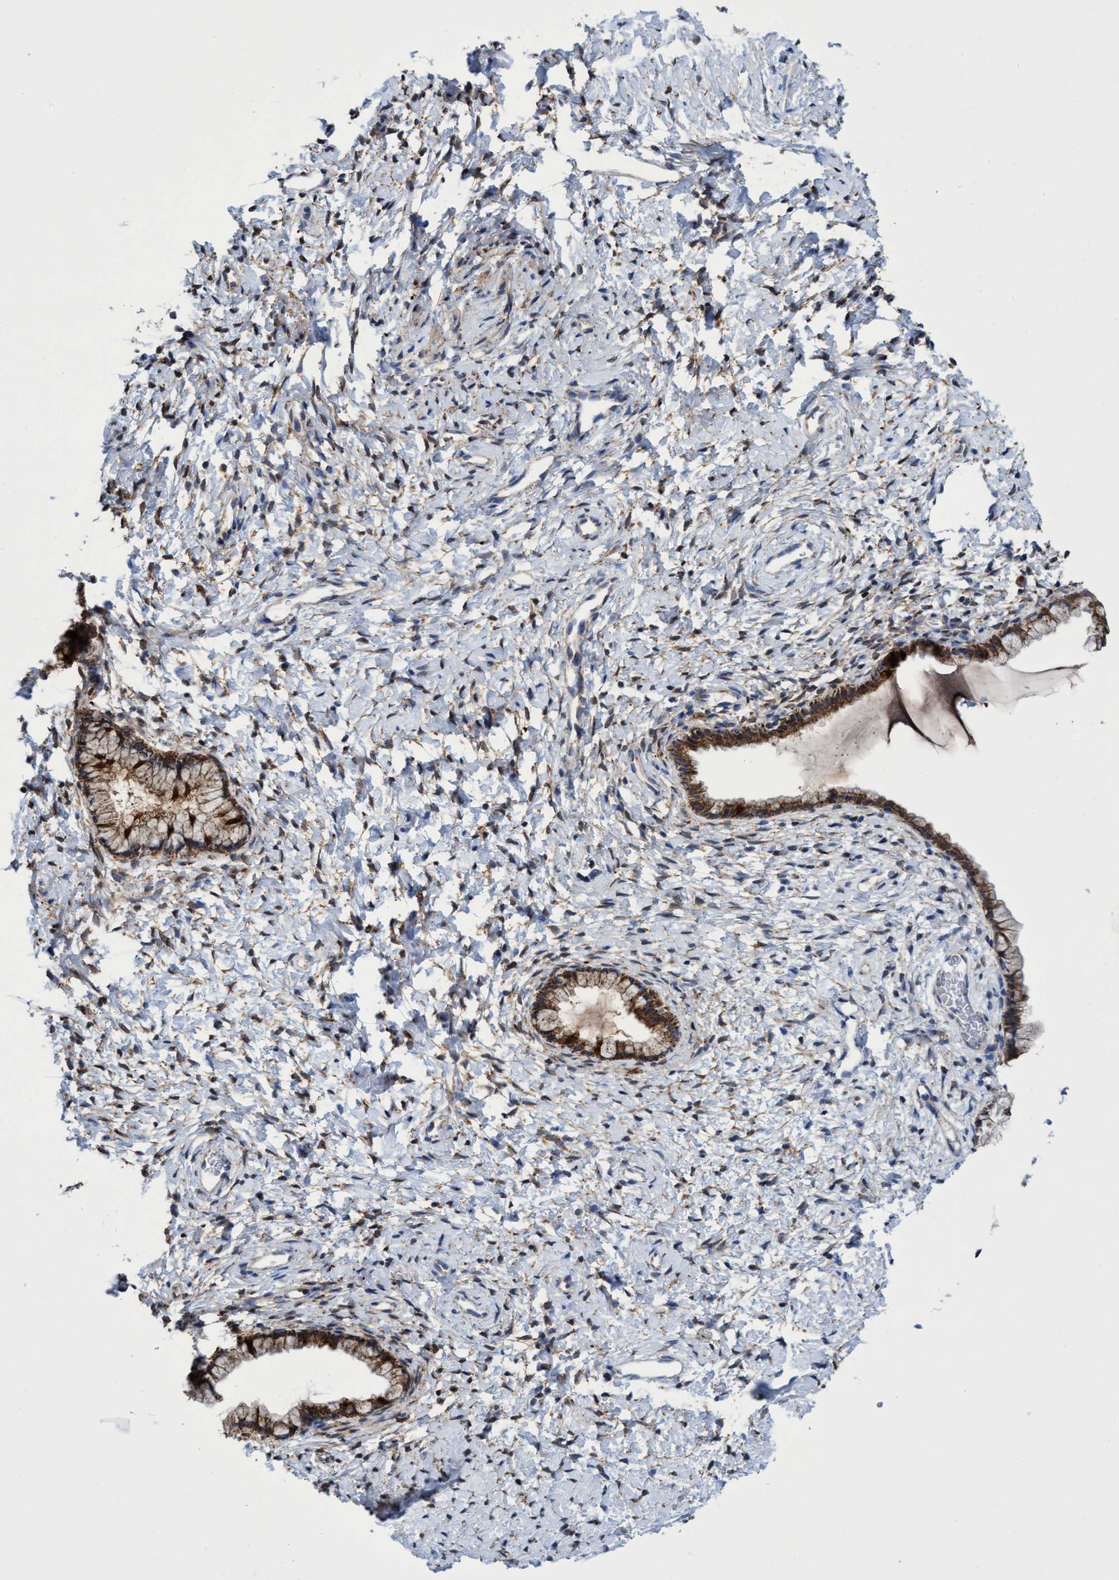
{"staining": {"intensity": "strong", "quantity": ">75%", "location": "cytoplasmic/membranous"}, "tissue": "cervix", "cell_type": "Glandular cells", "image_type": "normal", "snomed": [{"axis": "morphology", "description": "Normal tissue, NOS"}, {"axis": "topography", "description": "Cervix"}], "caption": "Immunohistochemical staining of normal cervix shows strong cytoplasmic/membranous protein staining in about >75% of glandular cells.", "gene": "CRYZ", "patient": {"sex": "female", "age": 72}}